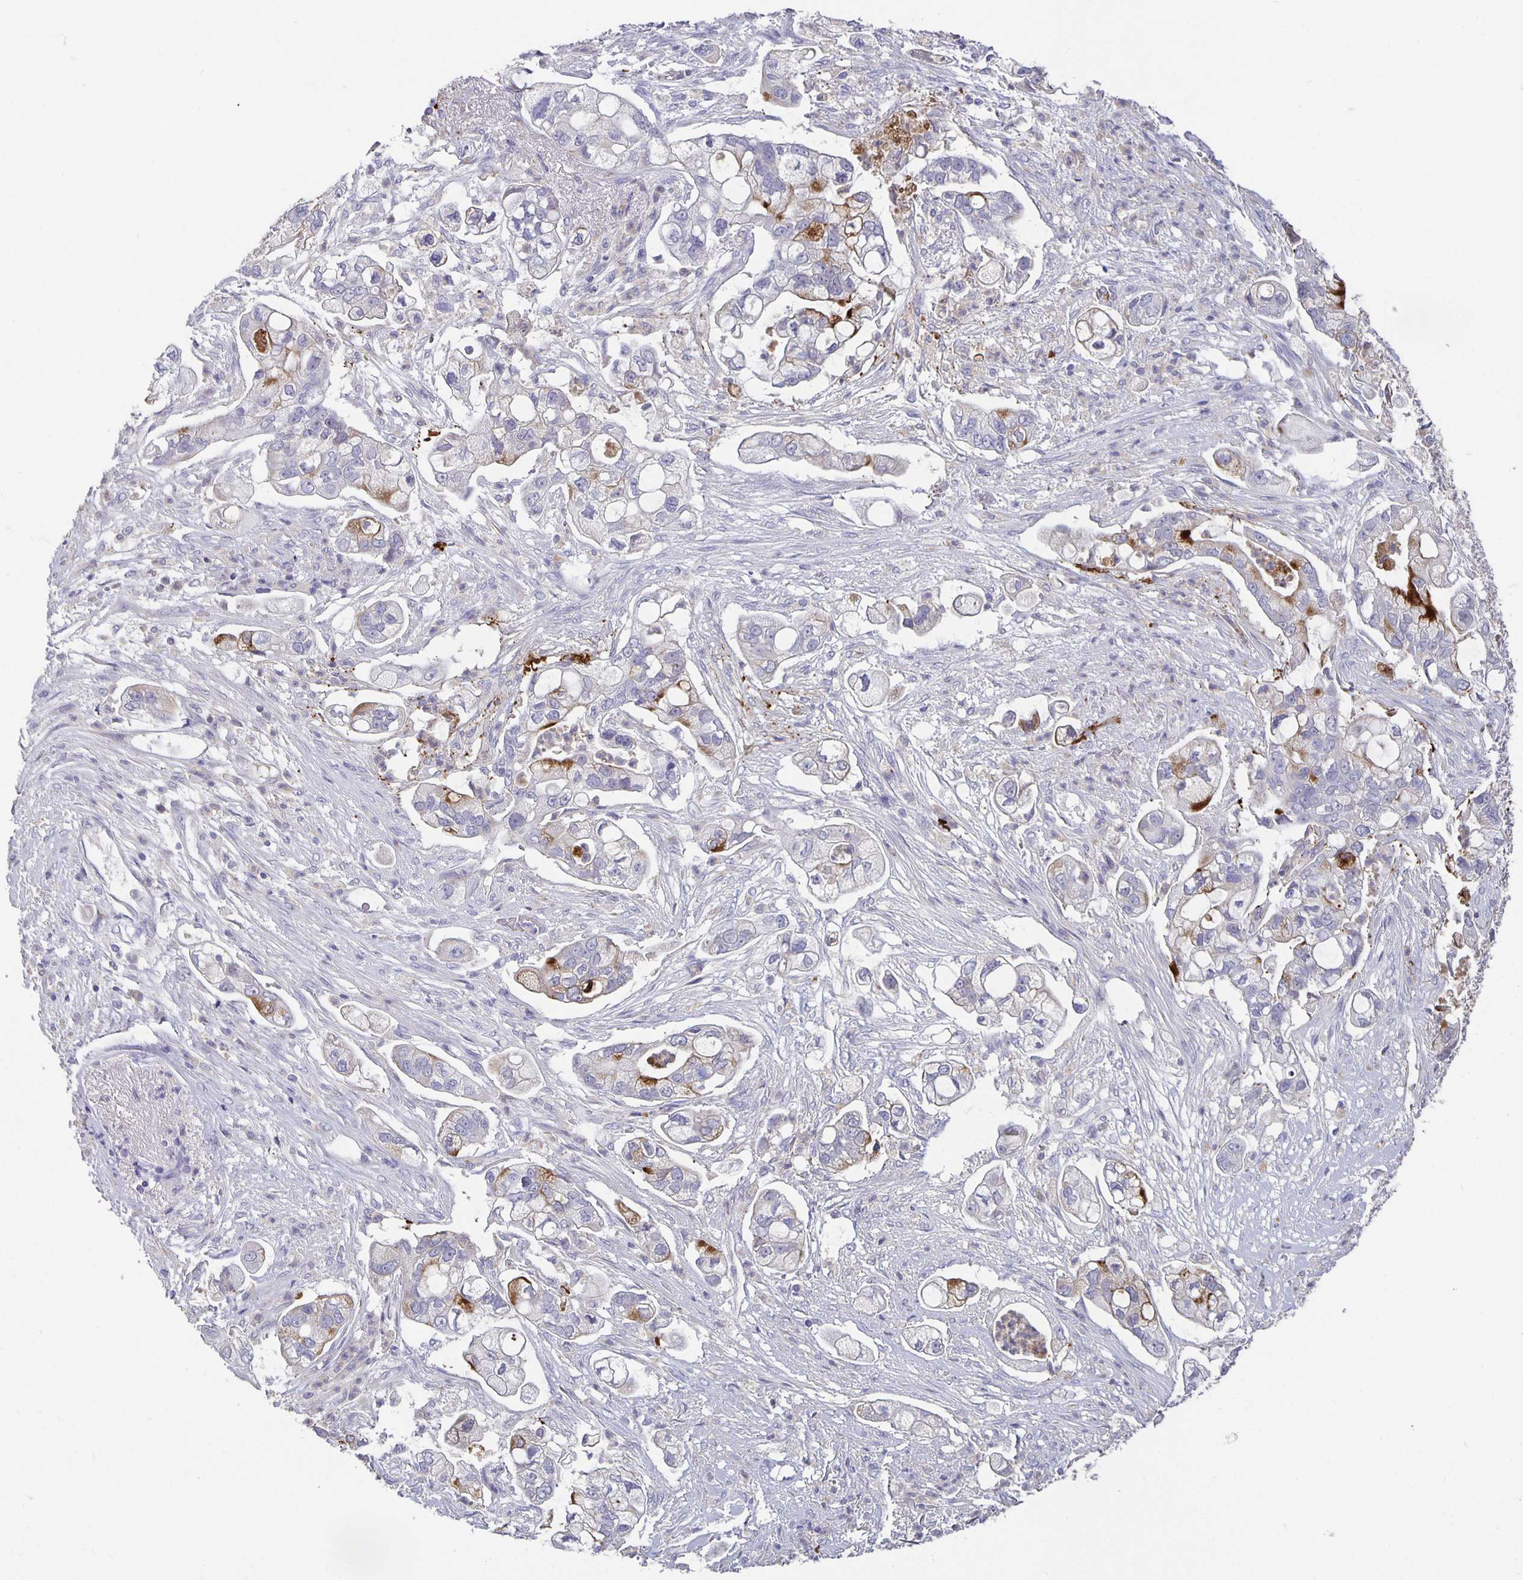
{"staining": {"intensity": "strong", "quantity": "<25%", "location": "cytoplasmic/membranous"}, "tissue": "pancreatic cancer", "cell_type": "Tumor cells", "image_type": "cancer", "snomed": [{"axis": "morphology", "description": "Adenocarcinoma, NOS"}, {"axis": "topography", "description": "Pancreas"}], "caption": "Strong cytoplasmic/membranous protein positivity is present in approximately <25% of tumor cells in pancreatic cancer (adenocarcinoma).", "gene": "GDF15", "patient": {"sex": "female", "age": 69}}